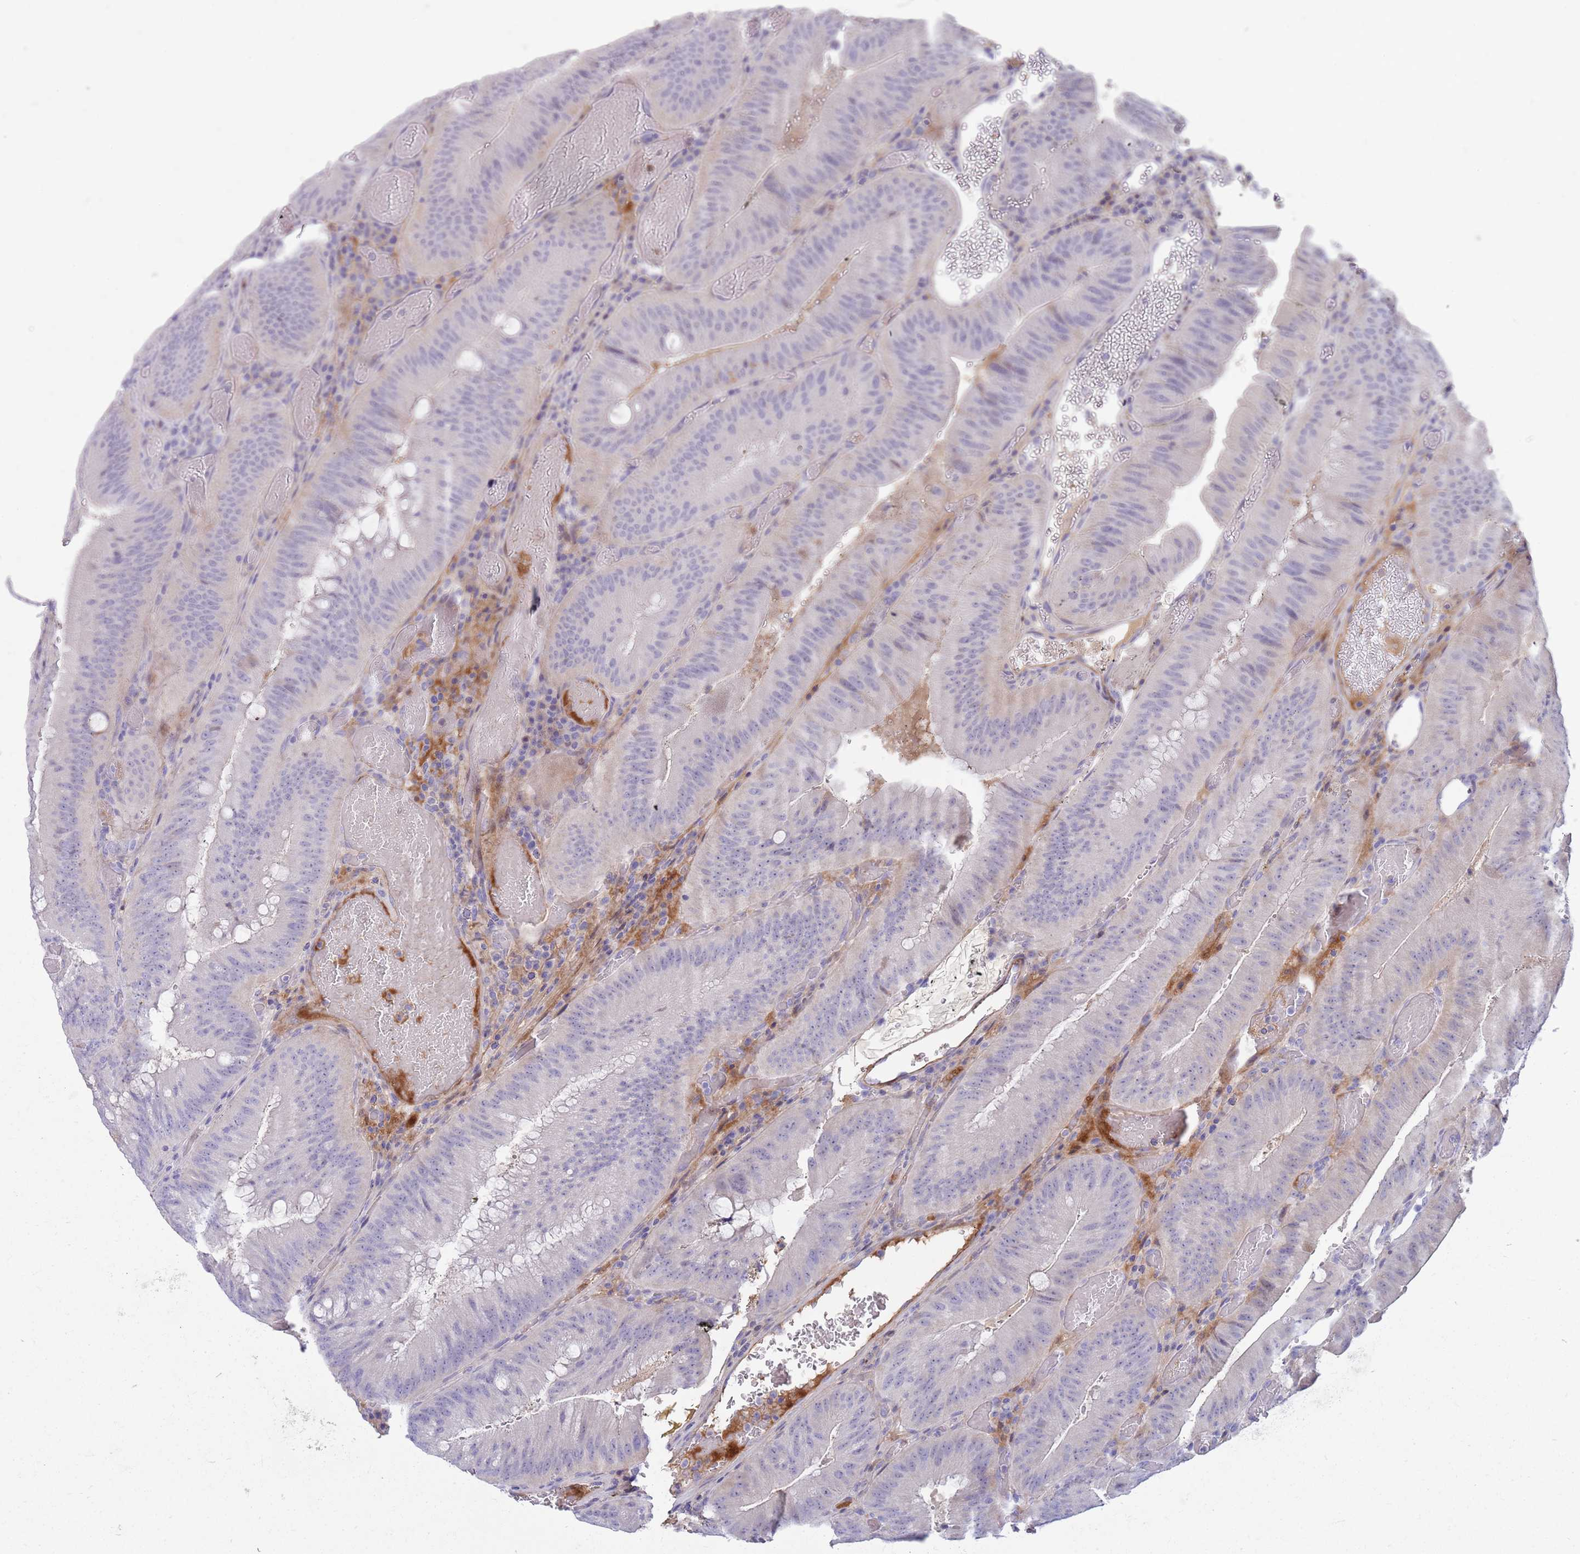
{"staining": {"intensity": "negative", "quantity": "none", "location": "none"}, "tissue": "colorectal cancer", "cell_type": "Tumor cells", "image_type": "cancer", "snomed": [{"axis": "morphology", "description": "Adenocarcinoma, NOS"}, {"axis": "topography", "description": "Colon"}], "caption": "Immunohistochemistry of human adenocarcinoma (colorectal) reveals no expression in tumor cells.", "gene": "LEPROTL1", "patient": {"sex": "female", "age": 43}}